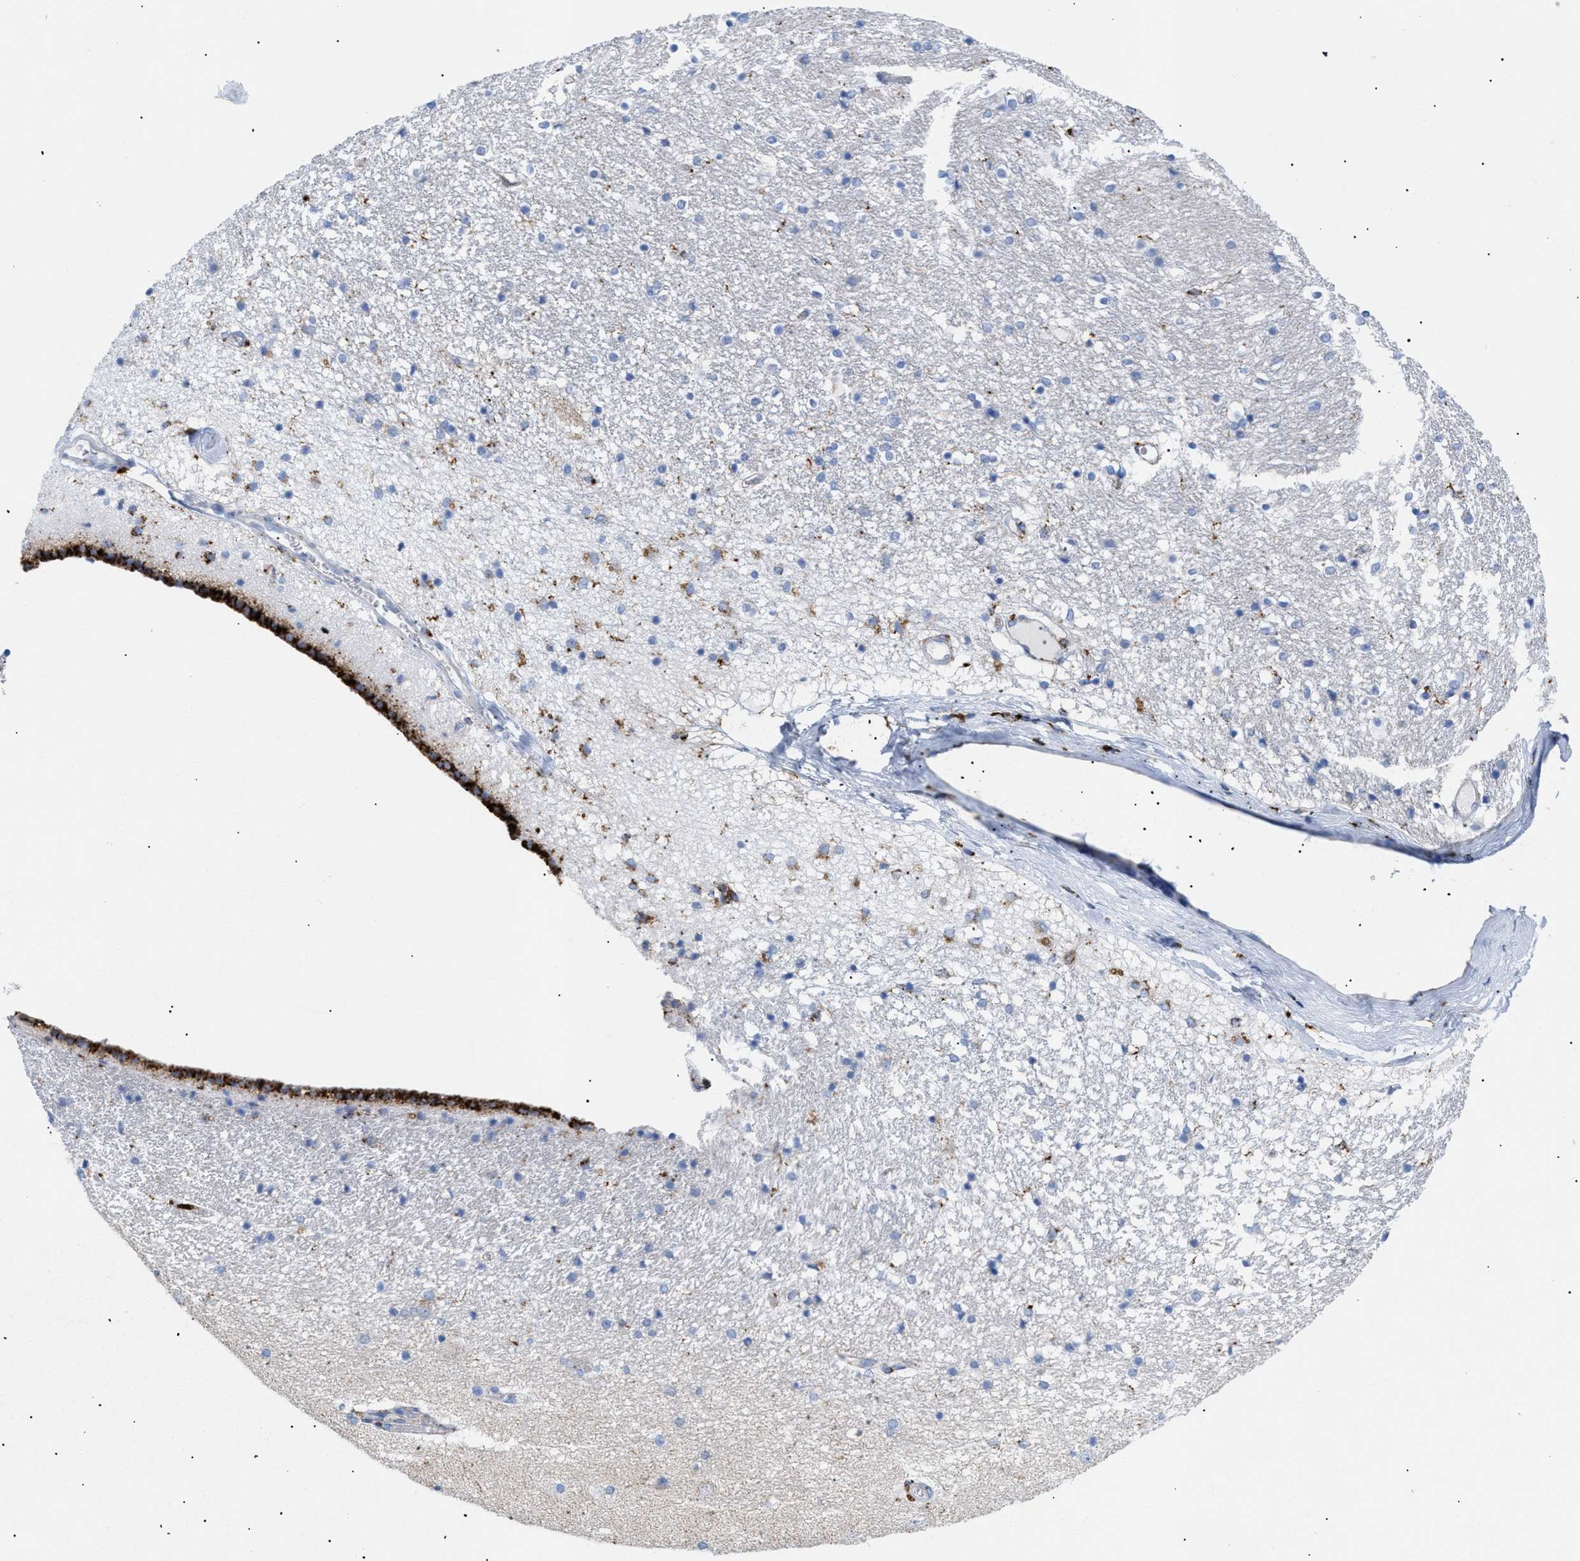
{"staining": {"intensity": "strong", "quantity": "<25%", "location": "cytoplasmic/membranous"}, "tissue": "hippocampus", "cell_type": "Glial cells", "image_type": "normal", "snomed": [{"axis": "morphology", "description": "Normal tissue, NOS"}, {"axis": "topography", "description": "Hippocampus"}], "caption": "This is a micrograph of IHC staining of benign hippocampus, which shows strong staining in the cytoplasmic/membranous of glial cells.", "gene": "DRAM2", "patient": {"sex": "female", "age": 54}}